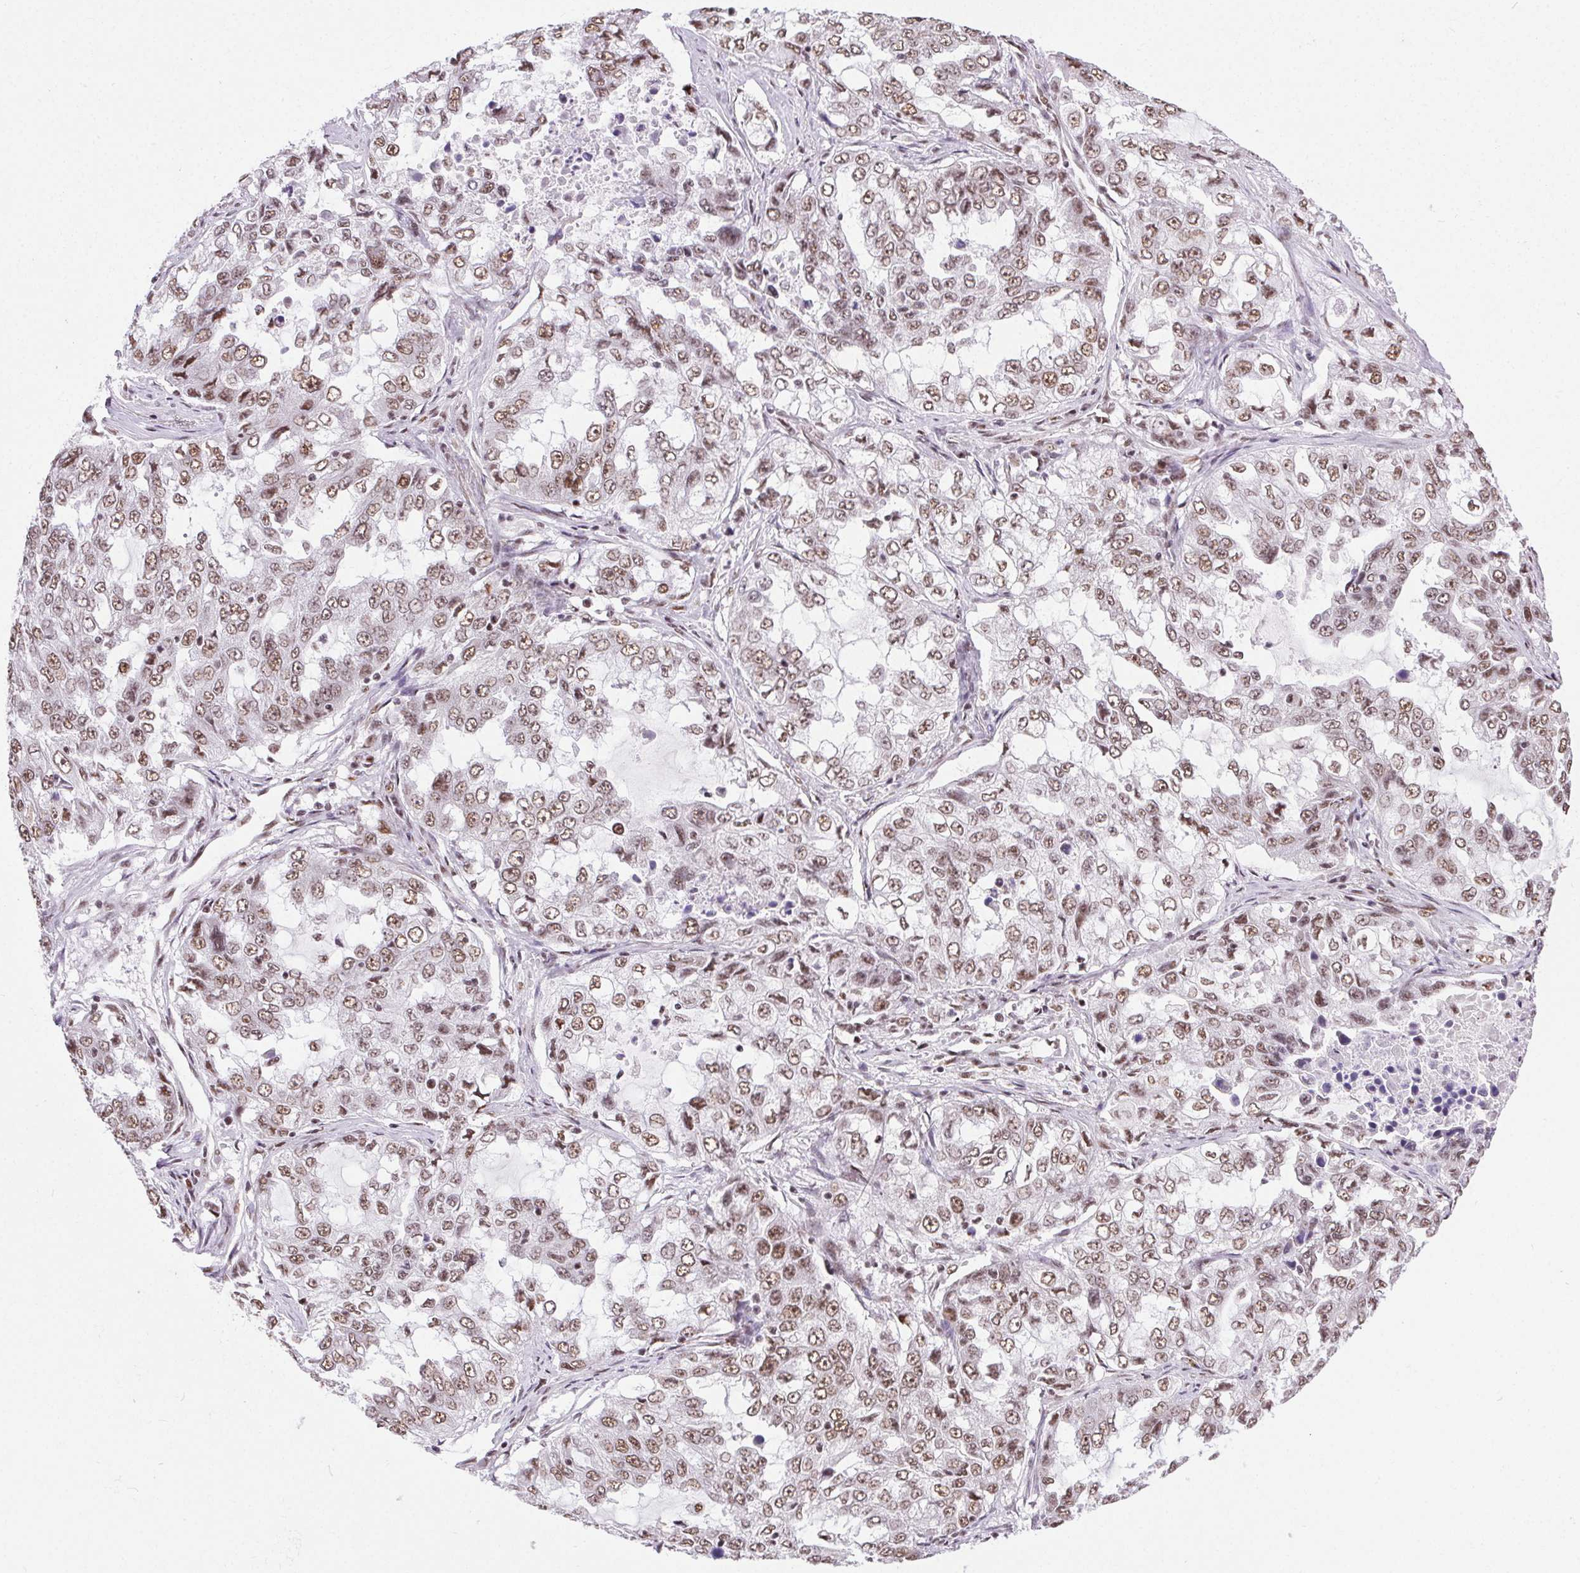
{"staining": {"intensity": "moderate", "quantity": ">75%", "location": "nuclear"}, "tissue": "lung cancer", "cell_type": "Tumor cells", "image_type": "cancer", "snomed": [{"axis": "morphology", "description": "Adenocarcinoma, NOS"}, {"axis": "topography", "description": "Lung"}], "caption": "Immunohistochemical staining of lung adenocarcinoma demonstrates medium levels of moderate nuclear protein positivity in approximately >75% of tumor cells.", "gene": "TRA2B", "patient": {"sex": "female", "age": 61}}